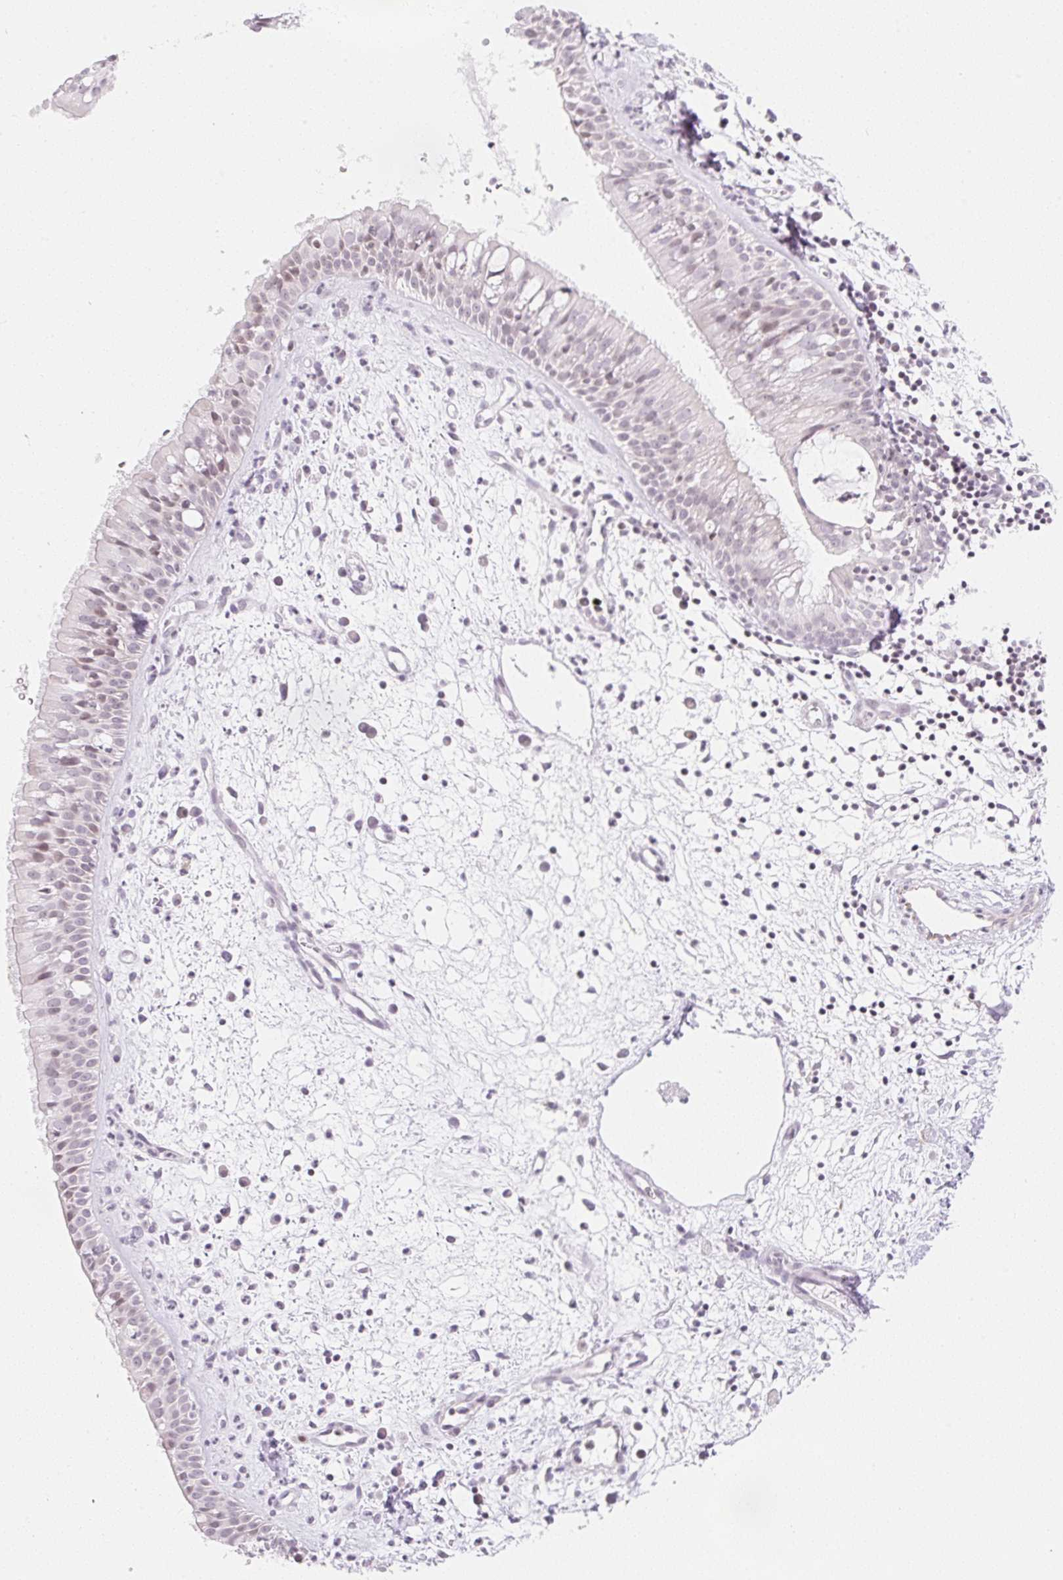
{"staining": {"intensity": "weak", "quantity": "<25%", "location": "nuclear"}, "tissue": "nasopharynx", "cell_type": "Respiratory epithelial cells", "image_type": "normal", "snomed": [{"axis": "morphology", "description": "Normal tissue, NOS"}, {"axis": "topography", "description": "Nasopharynx"}], "caption": "This is an immunohistochemistry (IHC) photomicrograph of normal human nasopharynx. There is no staining in respiratory epithelial cells.", "gene": "CASKIN1", "patient": {"sex": "male", "age": 65}}